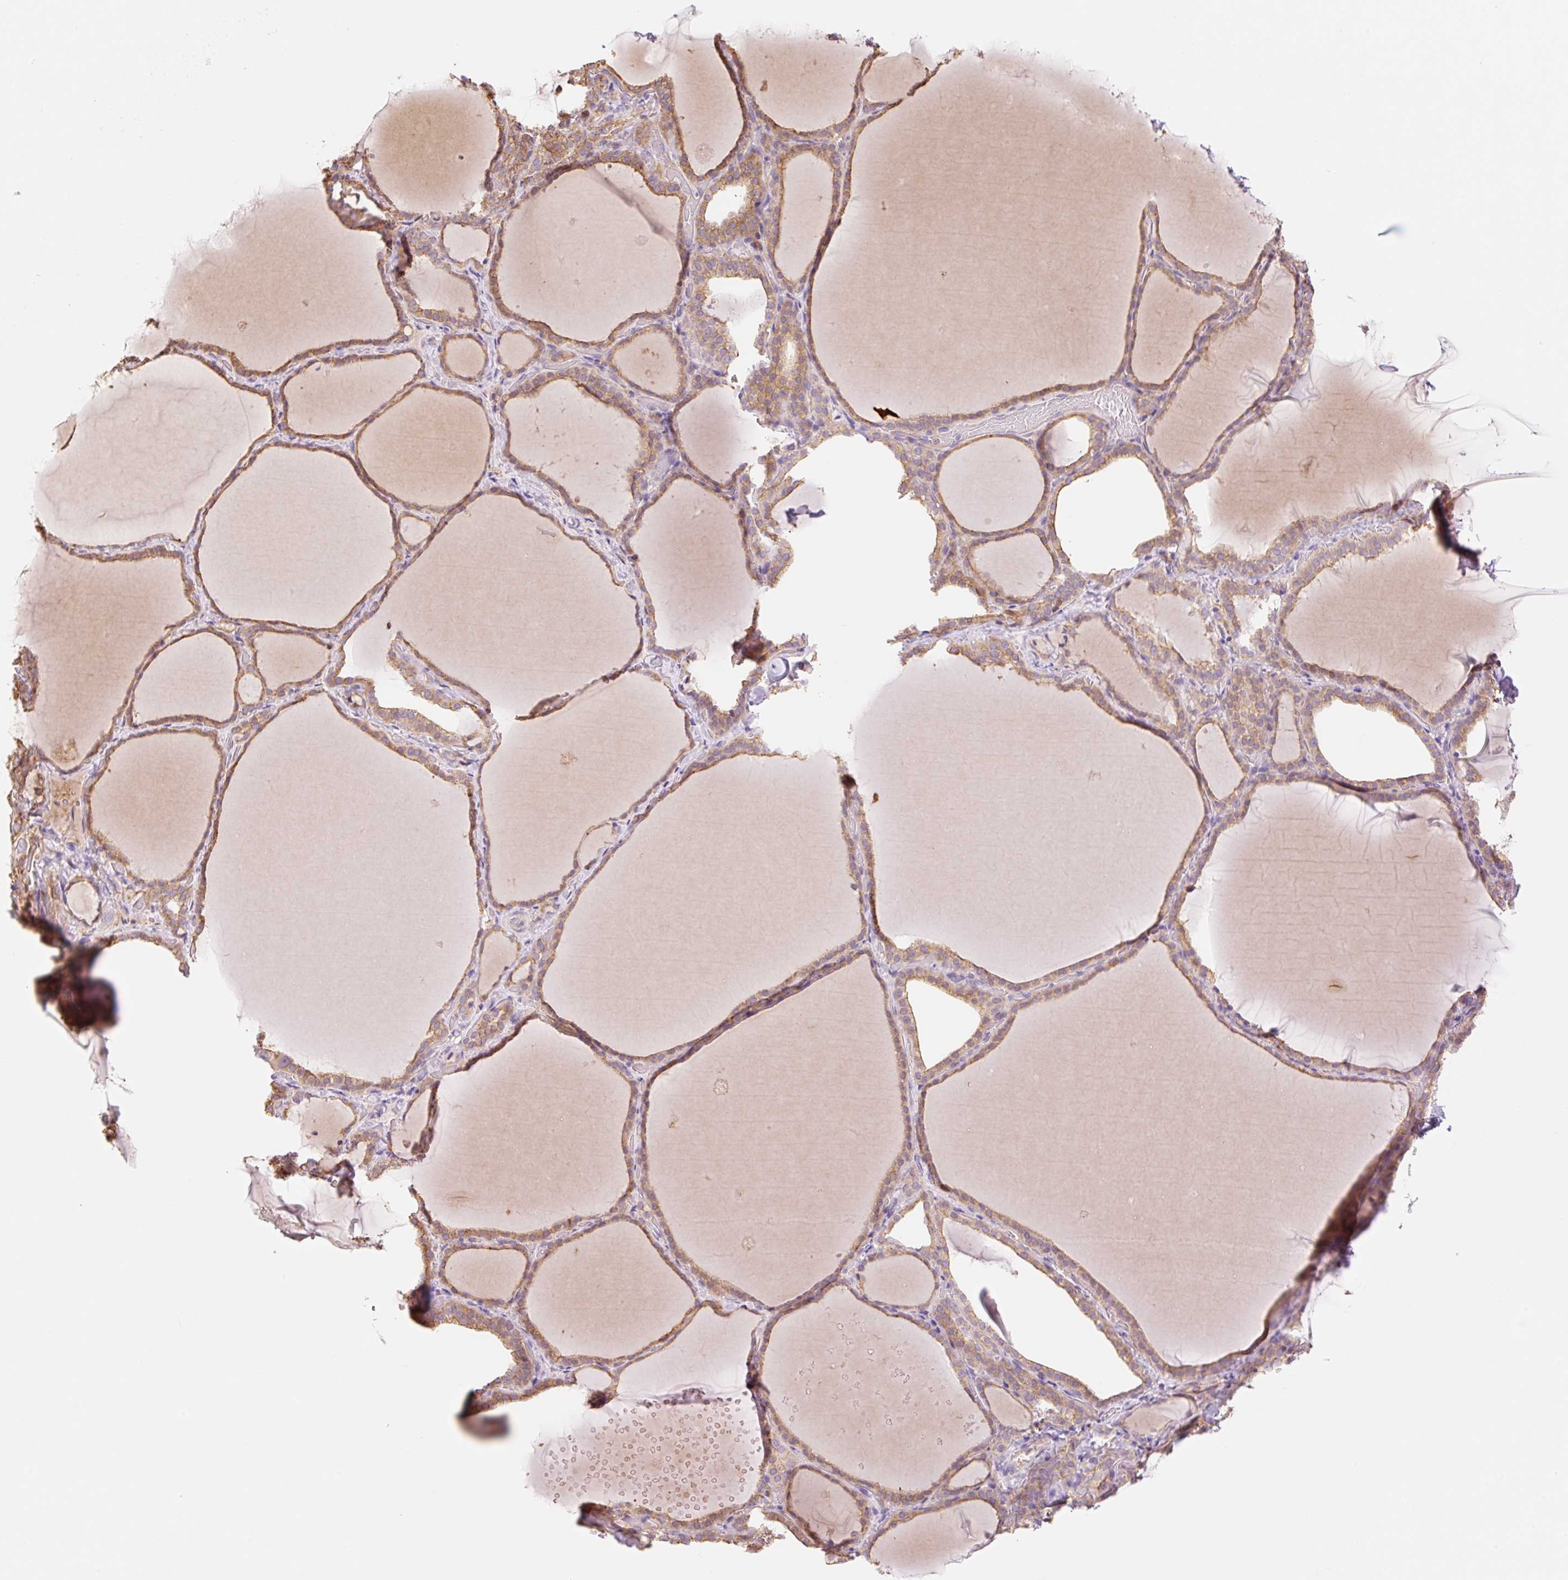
{"staining": {"intensity": "weak", "quantity": ">75%", "location": "cytoplasmic/membranous"}, "tissue": "thyroid gland", "cell_type": "Glandular cells", "image_type": "normal", "snomed": [{"axis": "morphology", "description": "Normal tissue, NOS"}, {"axis": "topography", "description": "Thyroid gland"}], "caption": "Immunohistochemistry histopathology image of unremarkable human thyroid gland stained for a protein (brown), which demonstrates low levels of weak cytoplasmic/membranous staining in approximately >75% of glandular cells.", "gene": "NLRP5", "patient": {"sex": "female", "age": 22}}